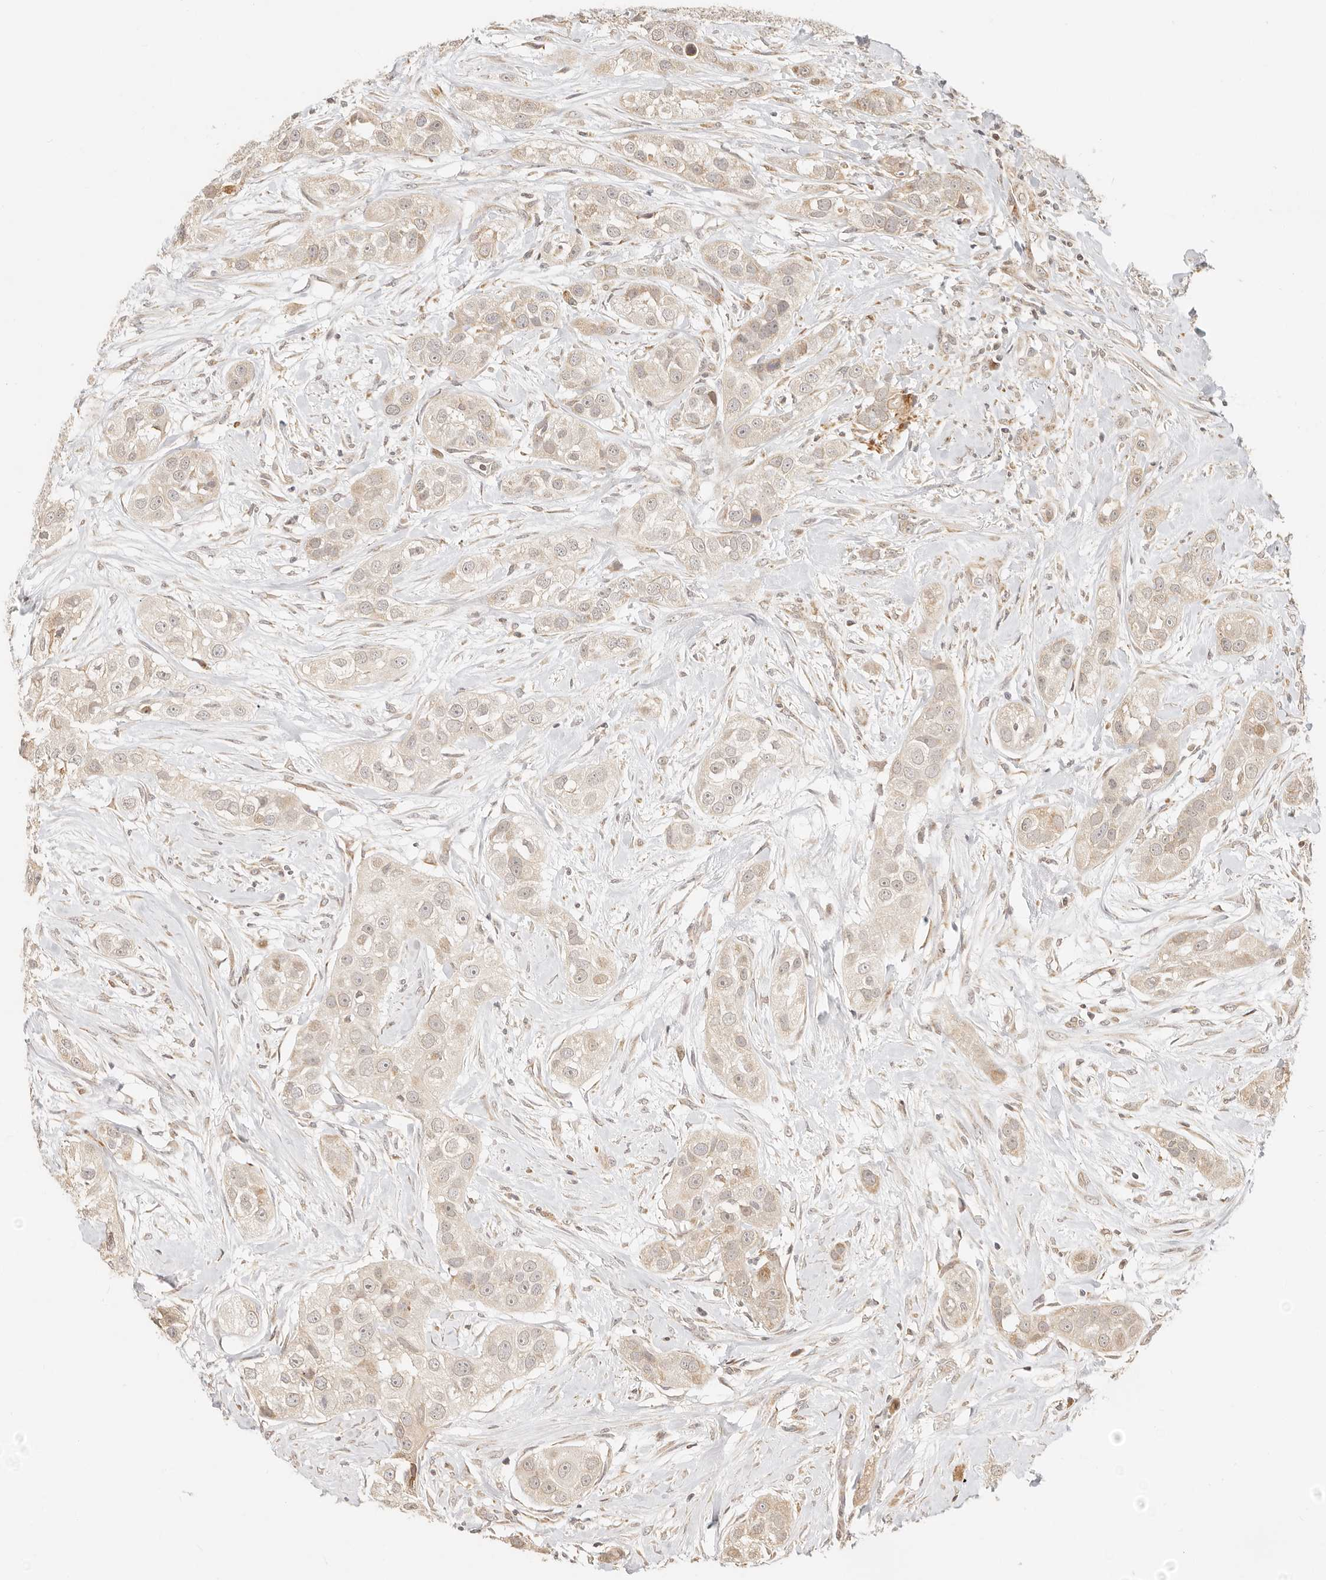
{"staining": {"intensity": "weak", "quantity": "25%-75%", "location": "cytoplasmic/membranous"}, "tissue": "head and neck cancer", "cell_type": "Tumor cells", "image_type": "cancer", "snomed": [{"axis": "morphology", "description": "Normal tissue, NOS"}, {"axis": "morphology", "description": "Squamous cell carcinoma, NOS"}, {"axis": "topography", "description": "Skeletal muscle"}, {"axis": "topography", "description": "Head-Neck"}], "caption": "This is a photomicrograph of immunohistochemistry (IHC) staining of squamous cell carcinoma (head and neck), which shows weak positivity in the cytoplasmic/membranous of tumor cells.", "gene": "TIMM17A", "patient": {"sex": "male", "age": 51}}